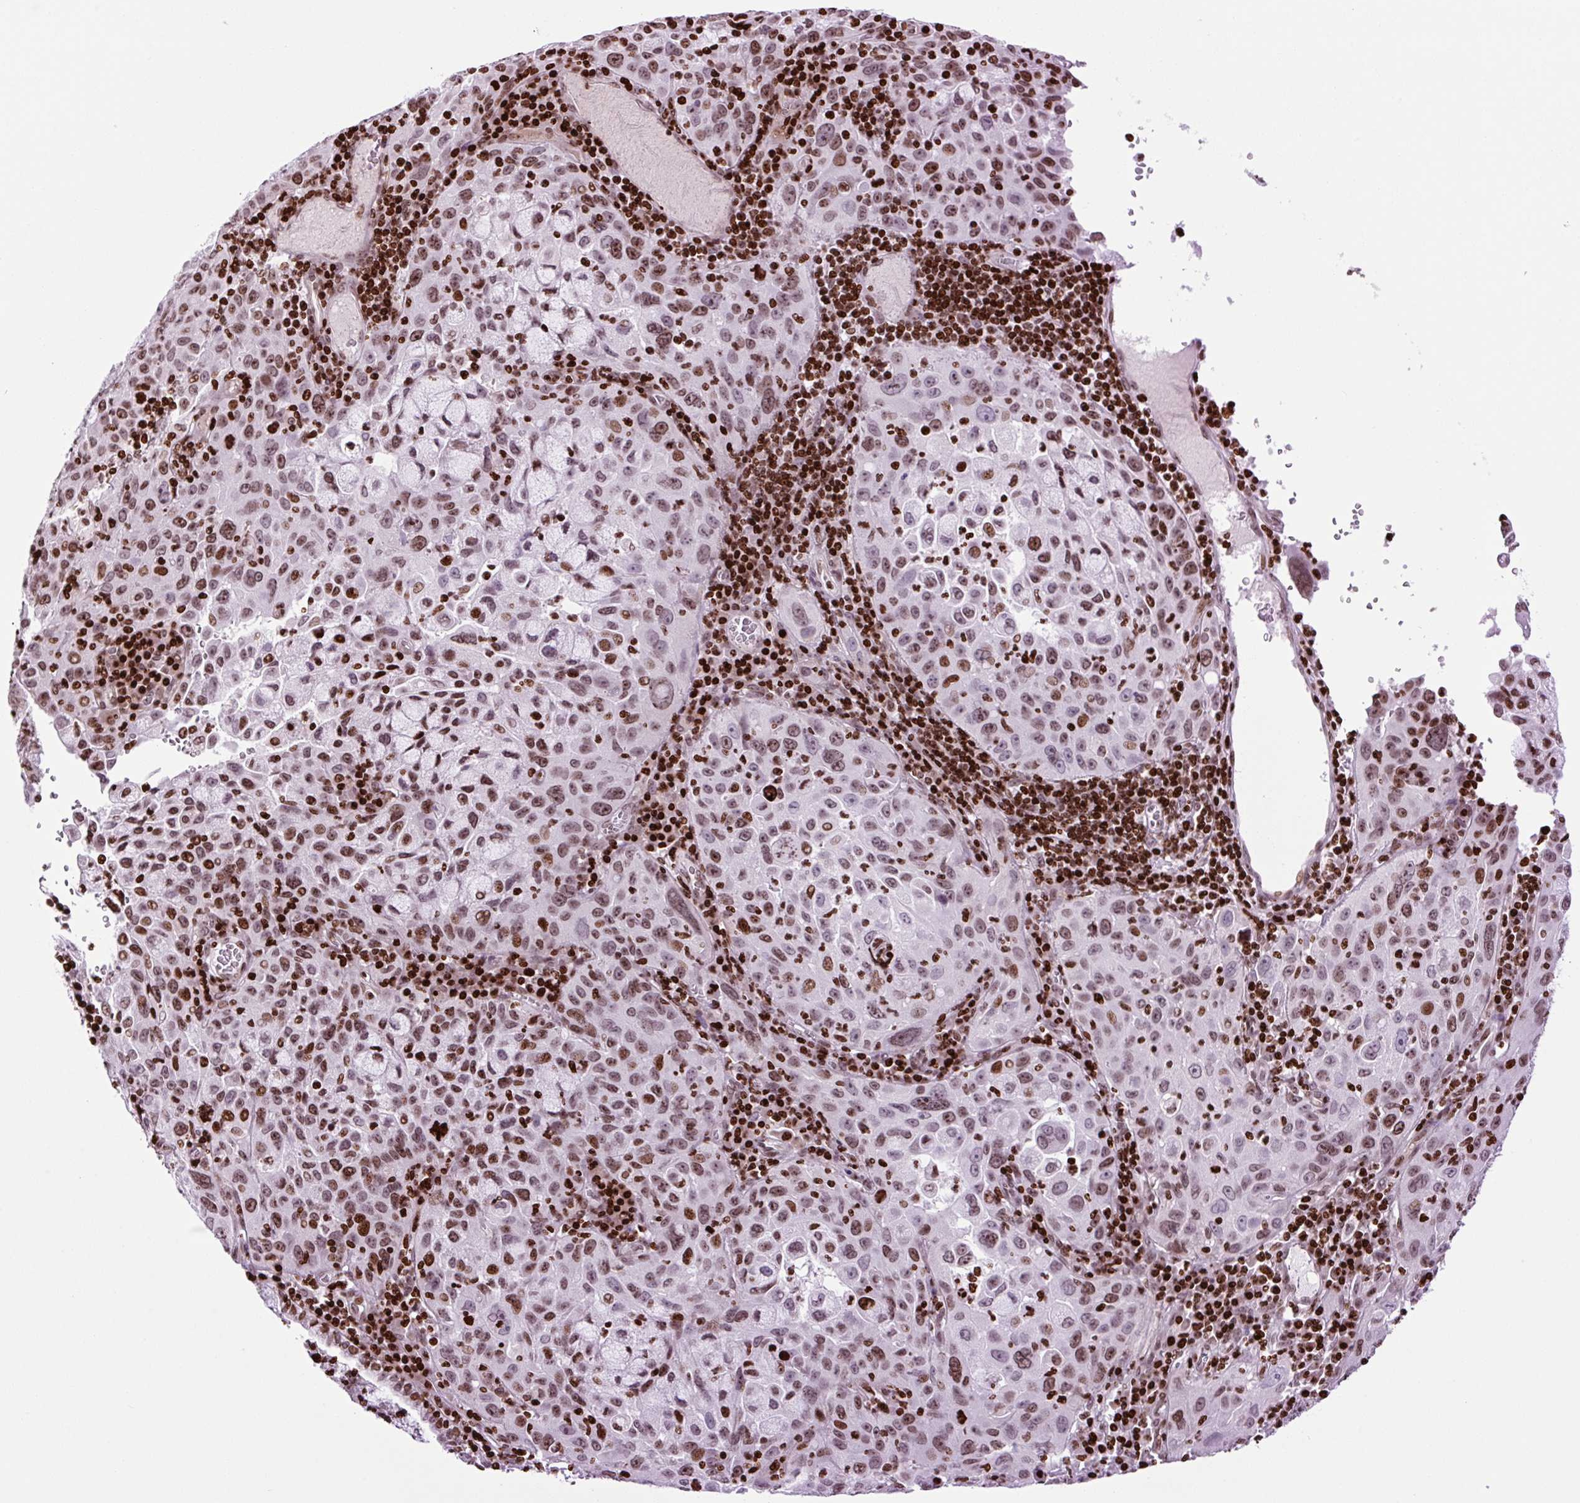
{"staining": {"intensity": "moderate", "quantity": ">75%", "location": "nuclear"}, "tissue": "cervical cancer", "cell_type": "Tumor cells", "image_type": "cancer", "snomed": [{"axis": "morphology", "description": "Squamous cell carcinoma, NOS"}, {"axis": "topography", "description": "Cervix"}], "caption": "Cervical cancer stained with immunohistochemistry exhibits moderate nuclear expression in about >75% of tumor cells.", "gene": "H1-3", "patient": {"sex": "female", "age": 42}}